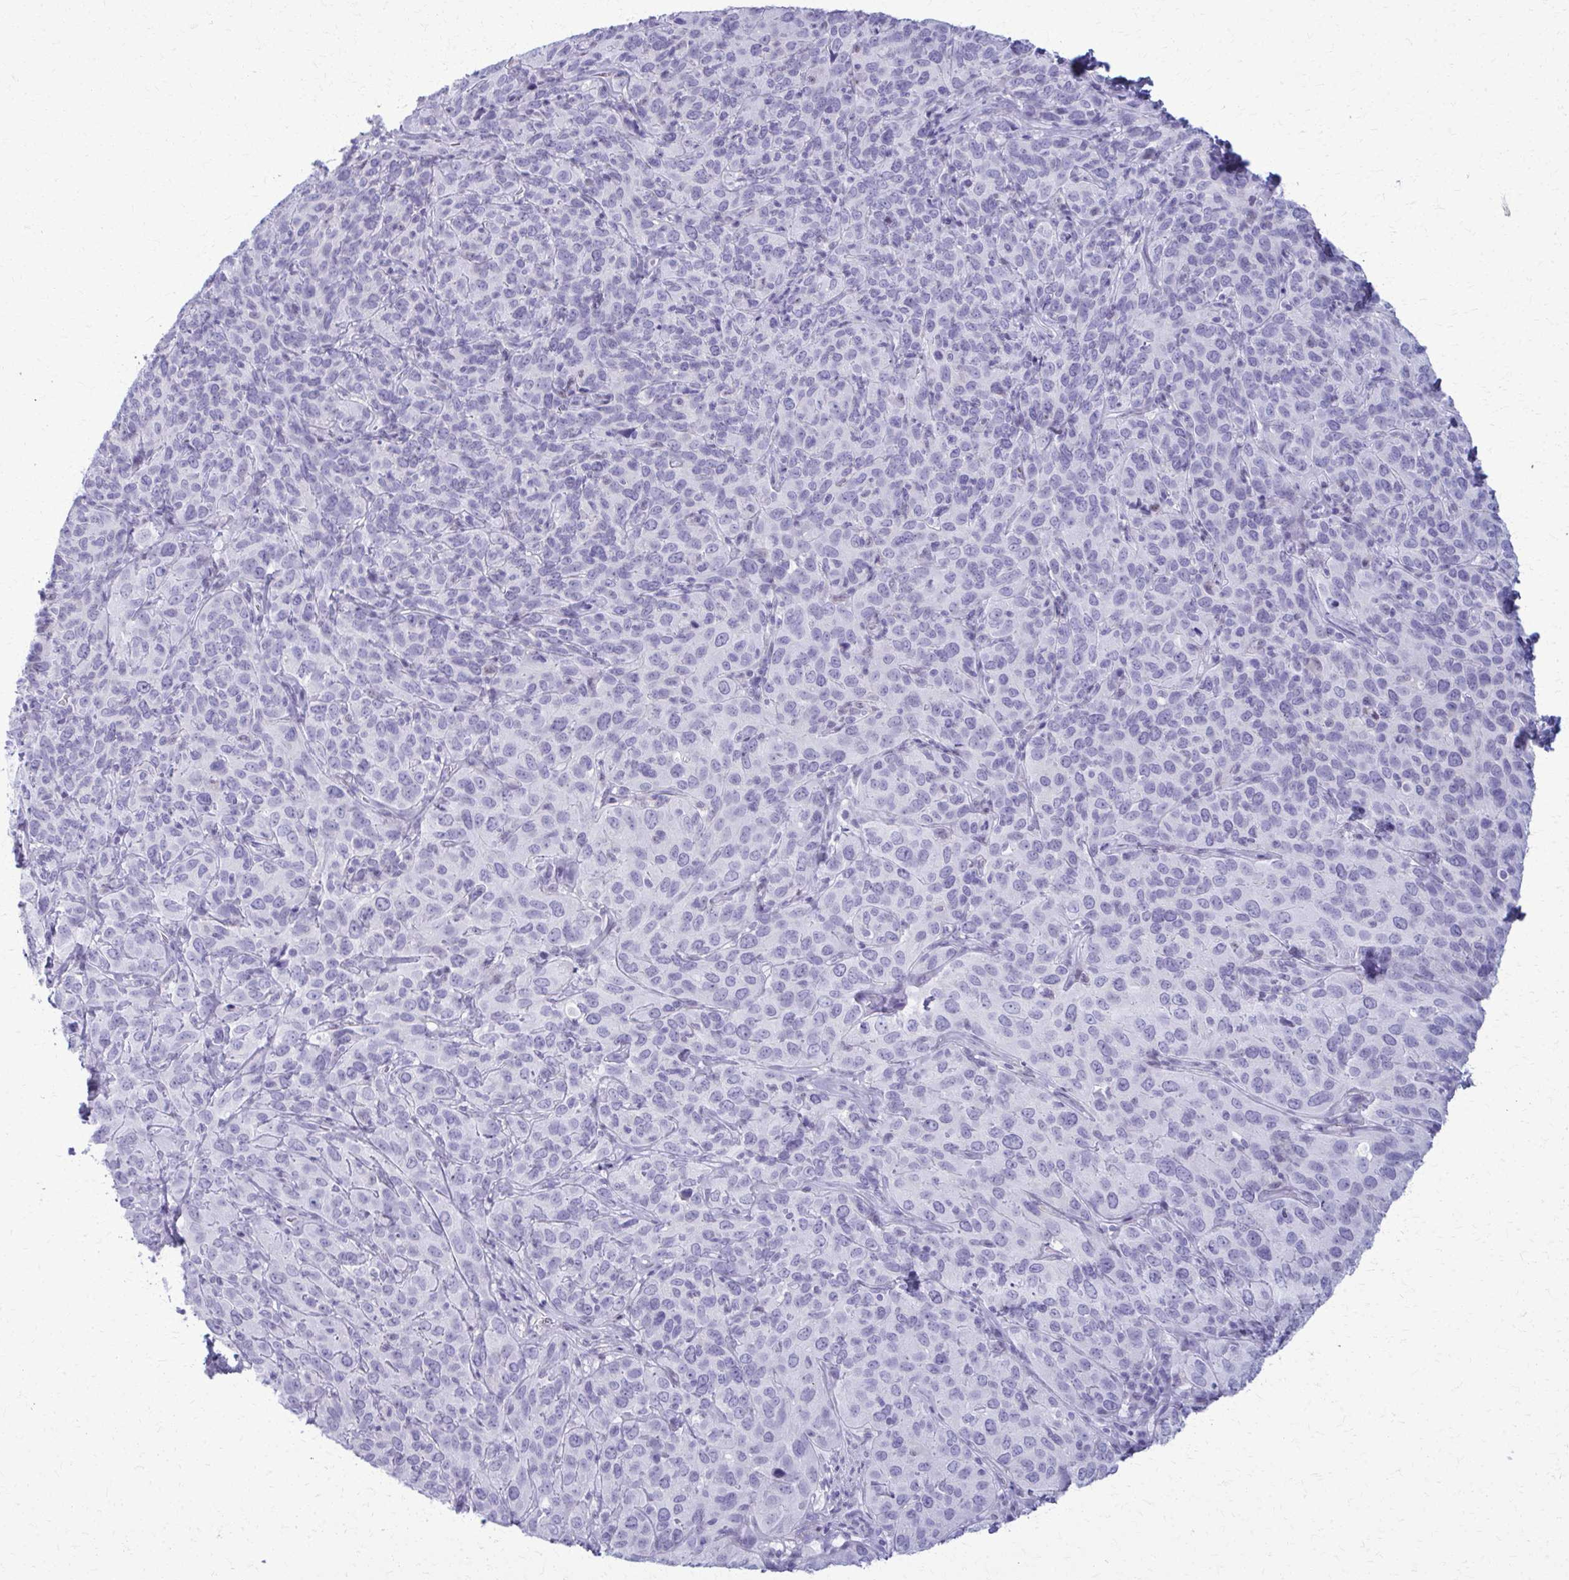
{"staining": {"intensity": "negative", "quantity": "none", "location": "none"}, "tissue": "cervical cancer", "cell_type": "Tumor cells", "image_type": "cancer", "snomed": [{"axis": "morphology", "description": "Squamous cell carcinoma, NOS"}, {"axis": "topography", "description": "Cervix"}], "caption": "Immunohistochemical staining of squamous cell carcinoma (cervical) demonstrates no significant expression in tumor cells.", "gene": "ACSM2B", "patient": {"sex": "female", "age": 51}}